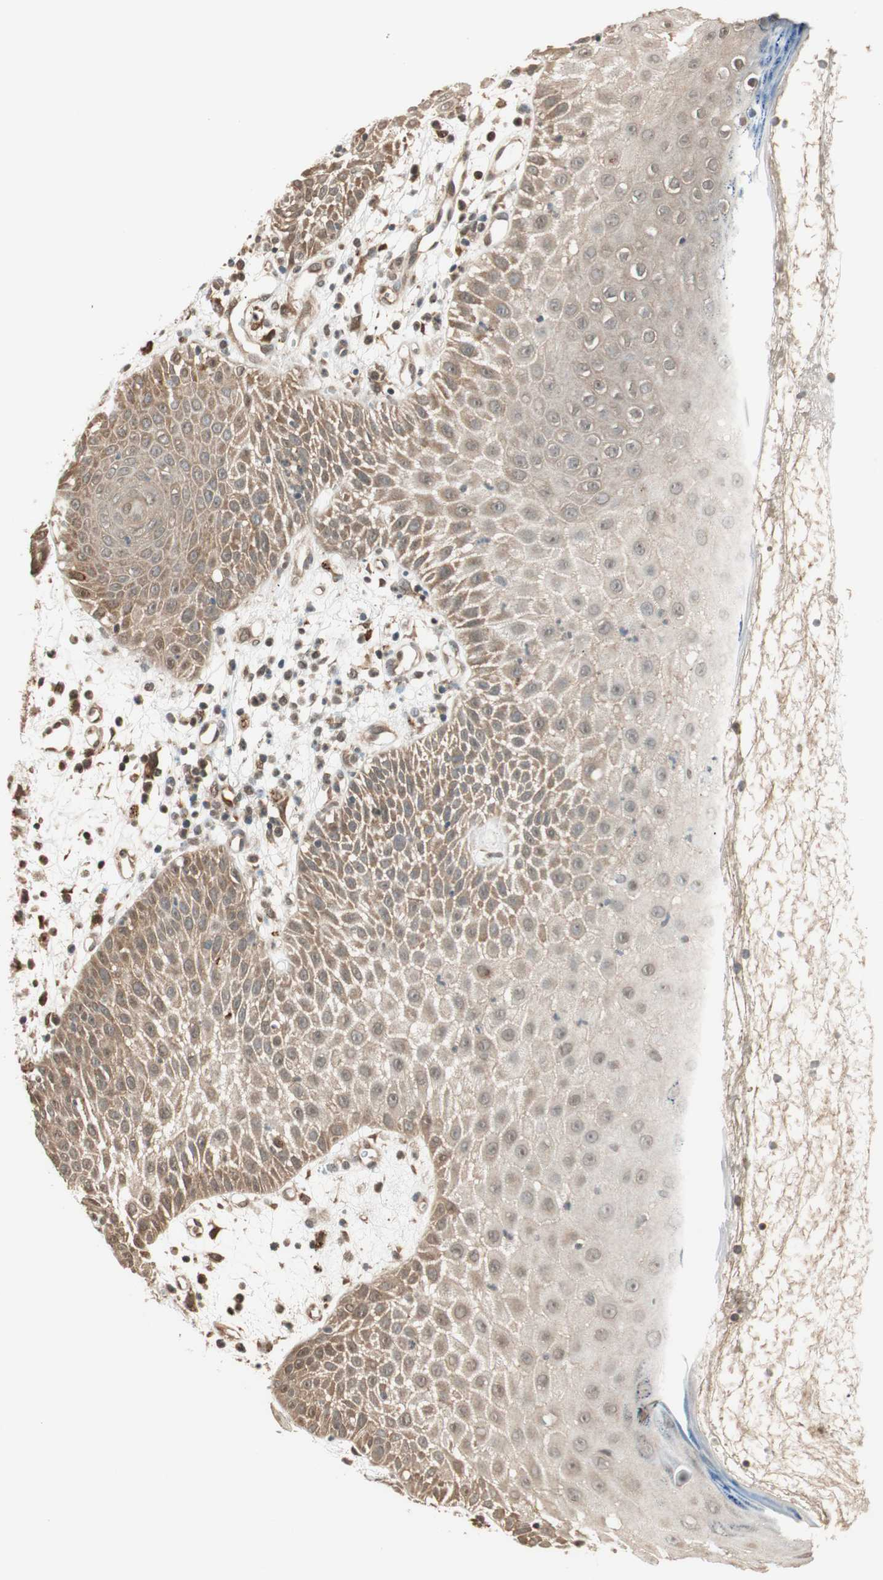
{"staining": {"intensity": "moderate", "quantity": ">75%", "location": "cytoplasmic/membranous,nuclear"}, "tissue": "skin cancer", "cell_type": "Tumor cells", "image_type": "cancer", "snomed": [{"axis": "morphology", "description": "Squamous cell carcinoma, NOS"}, {"axis": "topography", "description": "Skin"}], "caption": "Moderate cytoplasmic/membranous and nuclear staining for a protein is identified in approximately >75% of tumor cells of squamous cell carcinoma (skin) using IHC.", "gene": "ZNF443", "patient": {"sex": "female", "age": 78}}